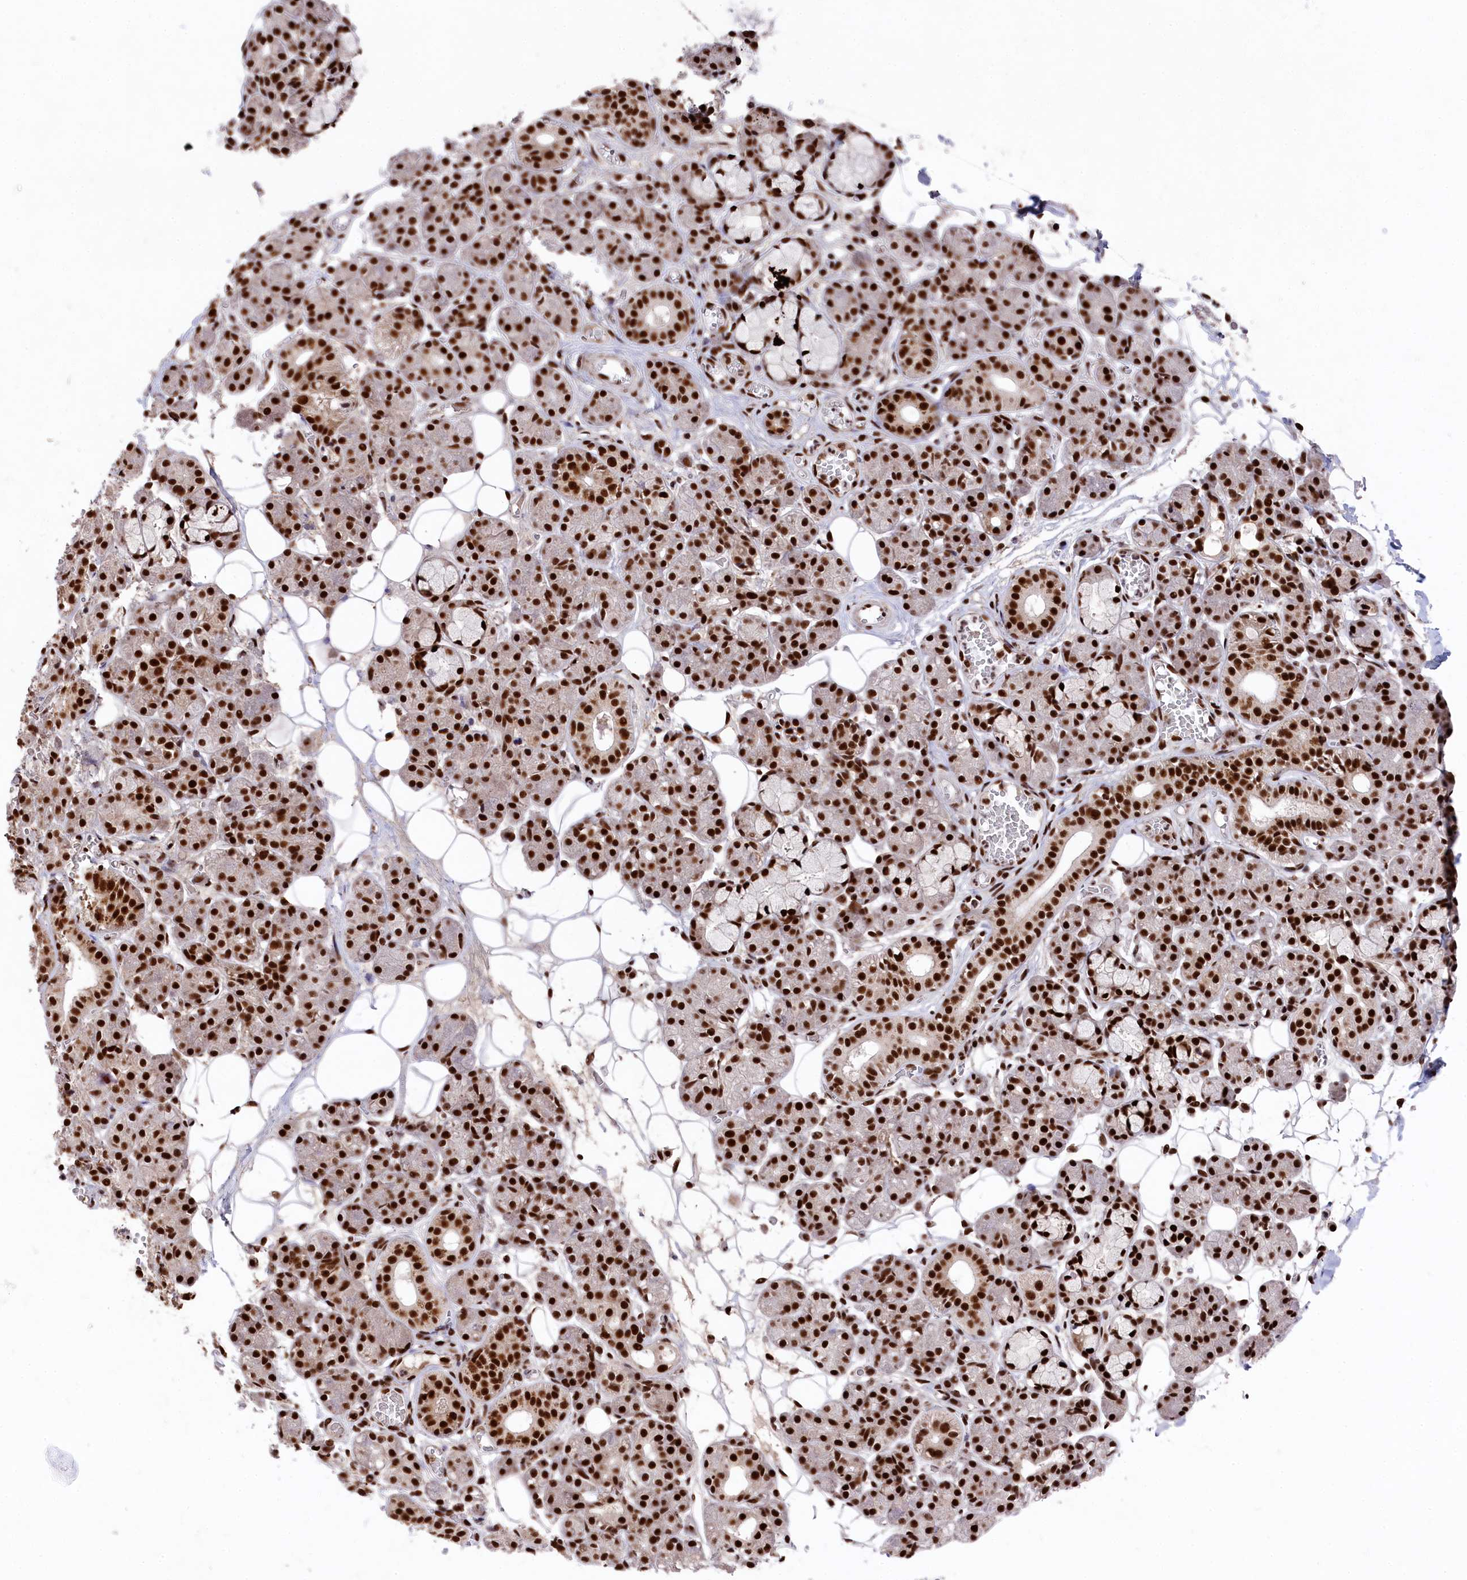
{"staining": {"intensity": "strong", "quantity": ">75%", "location": "nuclear"}, "tissue": "salivary gland", "cell_type": "Glandular cells", "image_type": "normal", "snomed": [{"axis": "morphology", "description": "Normal tissue, NOS"}, {"axis": "topography", "description": "Salivary gland"}], "caption": "A brown stain shows strong nuclear expression of a protein in glandular cells of benign salivary gland. (Stains: DAB in brown, nuclei in blue, Microscopy: brightfield microscopy at high magnification).", "gene": "PRPF31", "patient": {"sex": "male", "age": 63}}